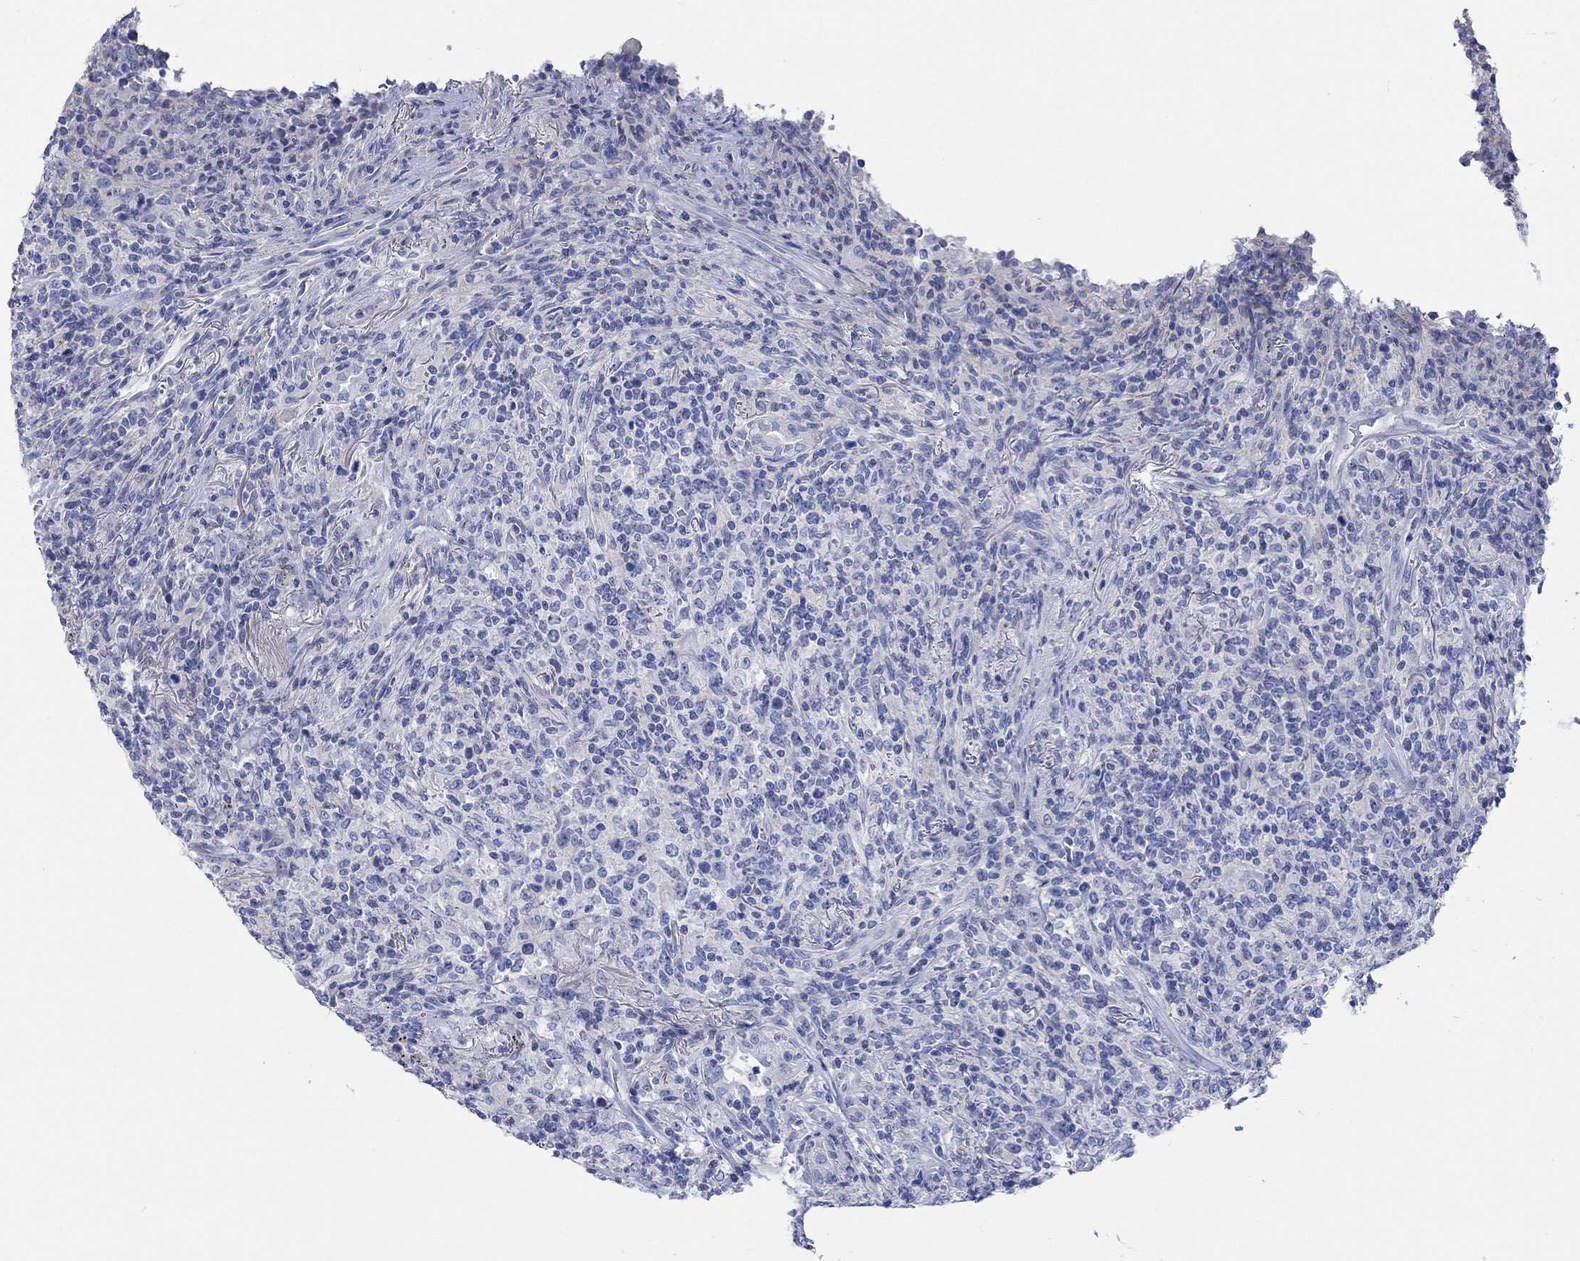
{"staining": {"intensity": "negative", "quantity": "none", "location": "none"}, "tissue": "lymphoma", "cell_type": "Tumor cells", "image_type": "cancer", "snomed": [{"axis": "morphology", "description": "Malignant lymphoma, non-Hodgkin's type, High grade"}, {"axis": "topography", "description": "Lung"}], "caption": "There is no significant expression in tumor cells of high-grade malignant lymphoma, non-Hodgkin's type. (DAB (3,3'-diaminobenzidine) IHC, high magnification).", "gene": "PPIL6", "patient": {"sex": "male", "age": 79}}